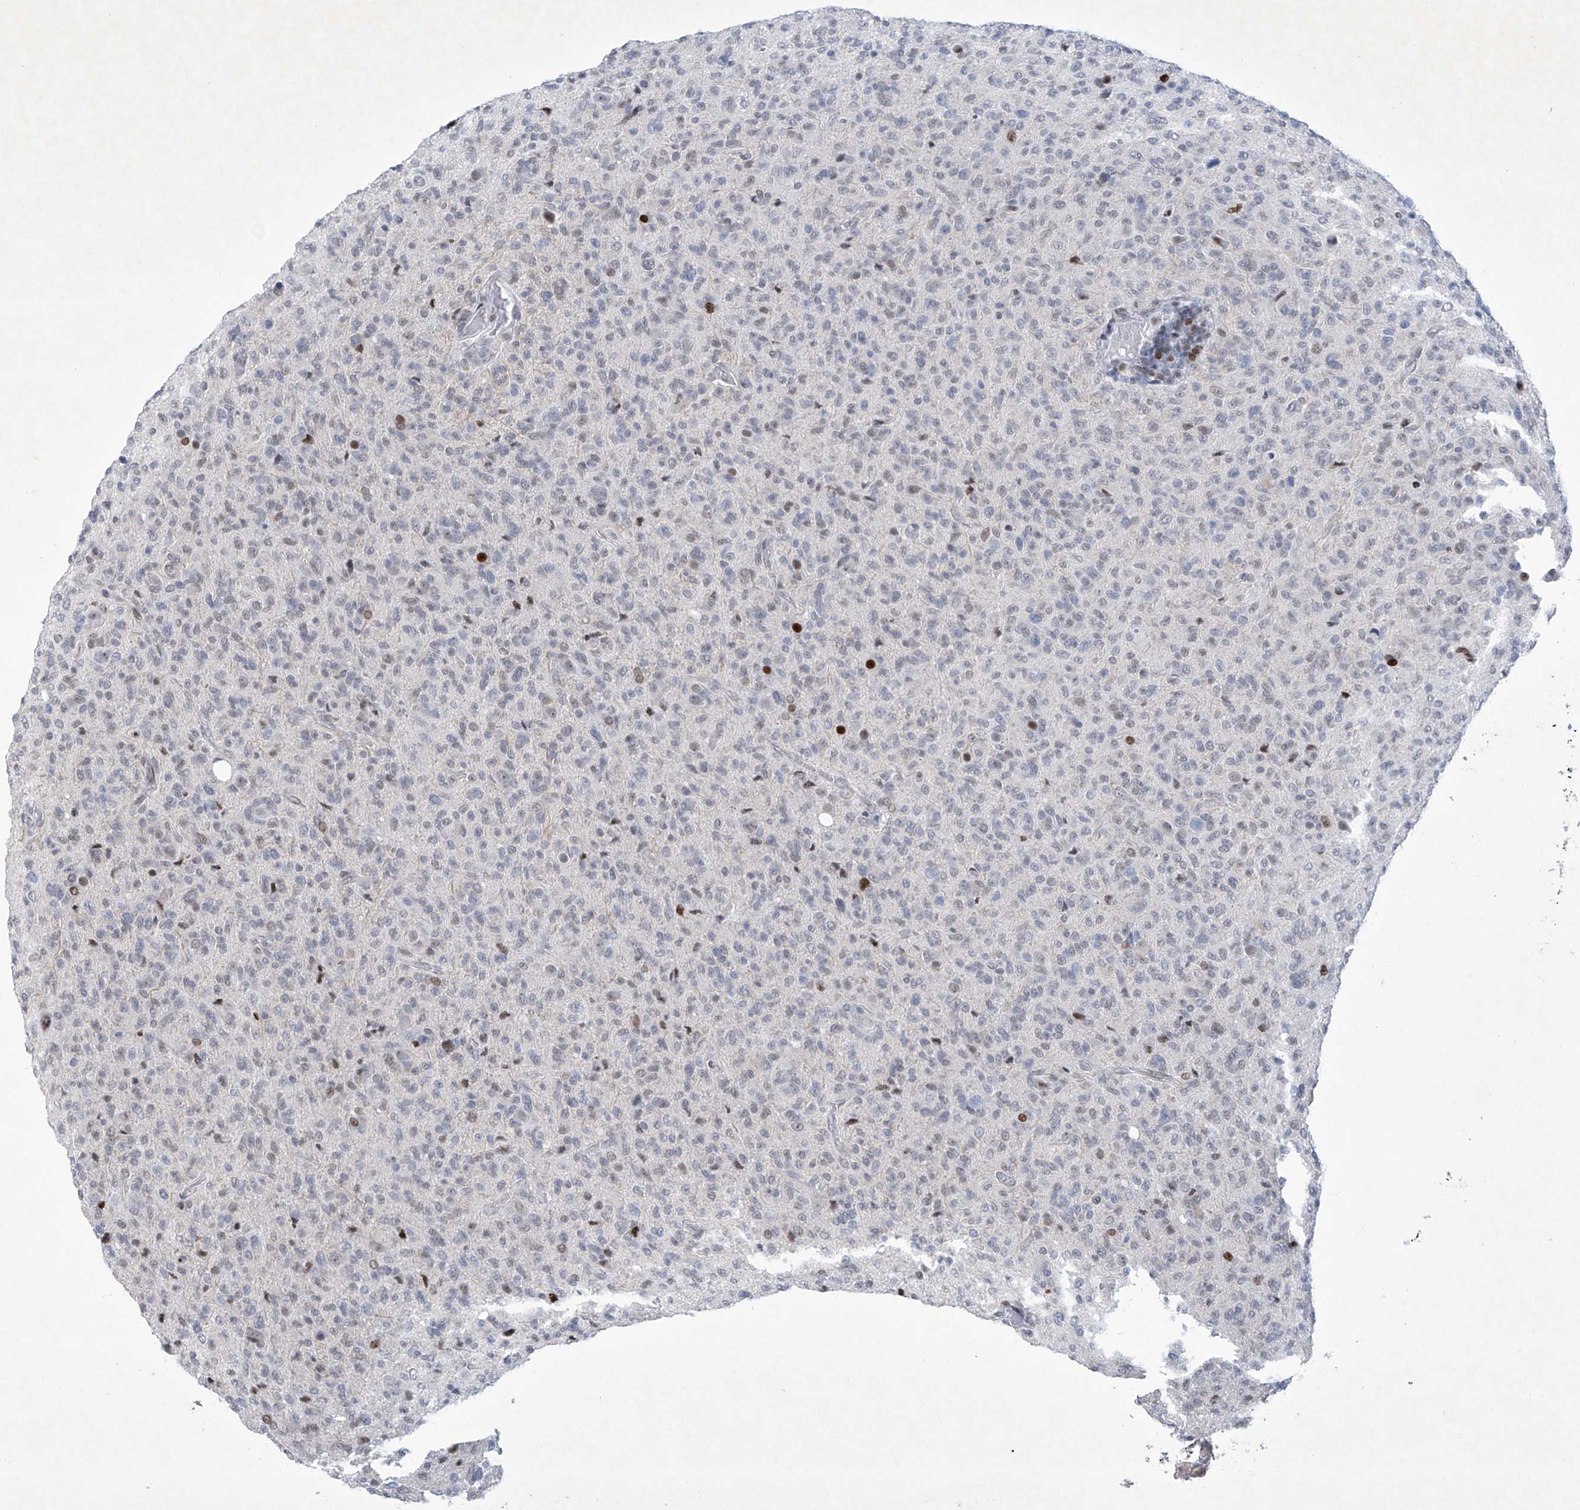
{"staining": {"intensity": "weak", "quantity": "<25%", "location": "nuclear"}, "tissue": "glioma", "cell_type": "Tumor cells", "image_type": "cancer", "snomed": [{"axis": "morphology", "description": "Glioma, malignant, High grade"}, {"axis": "topography", "description": "Brain"}], "caption": "High magnification brightfield microscopy of glioma stained with DAB (brown) and counterstained with hematoxylin (blue): tumor cells show no significant expression.", "gene": "RFX7", "patient": {"sex": "female", "age": 57}}